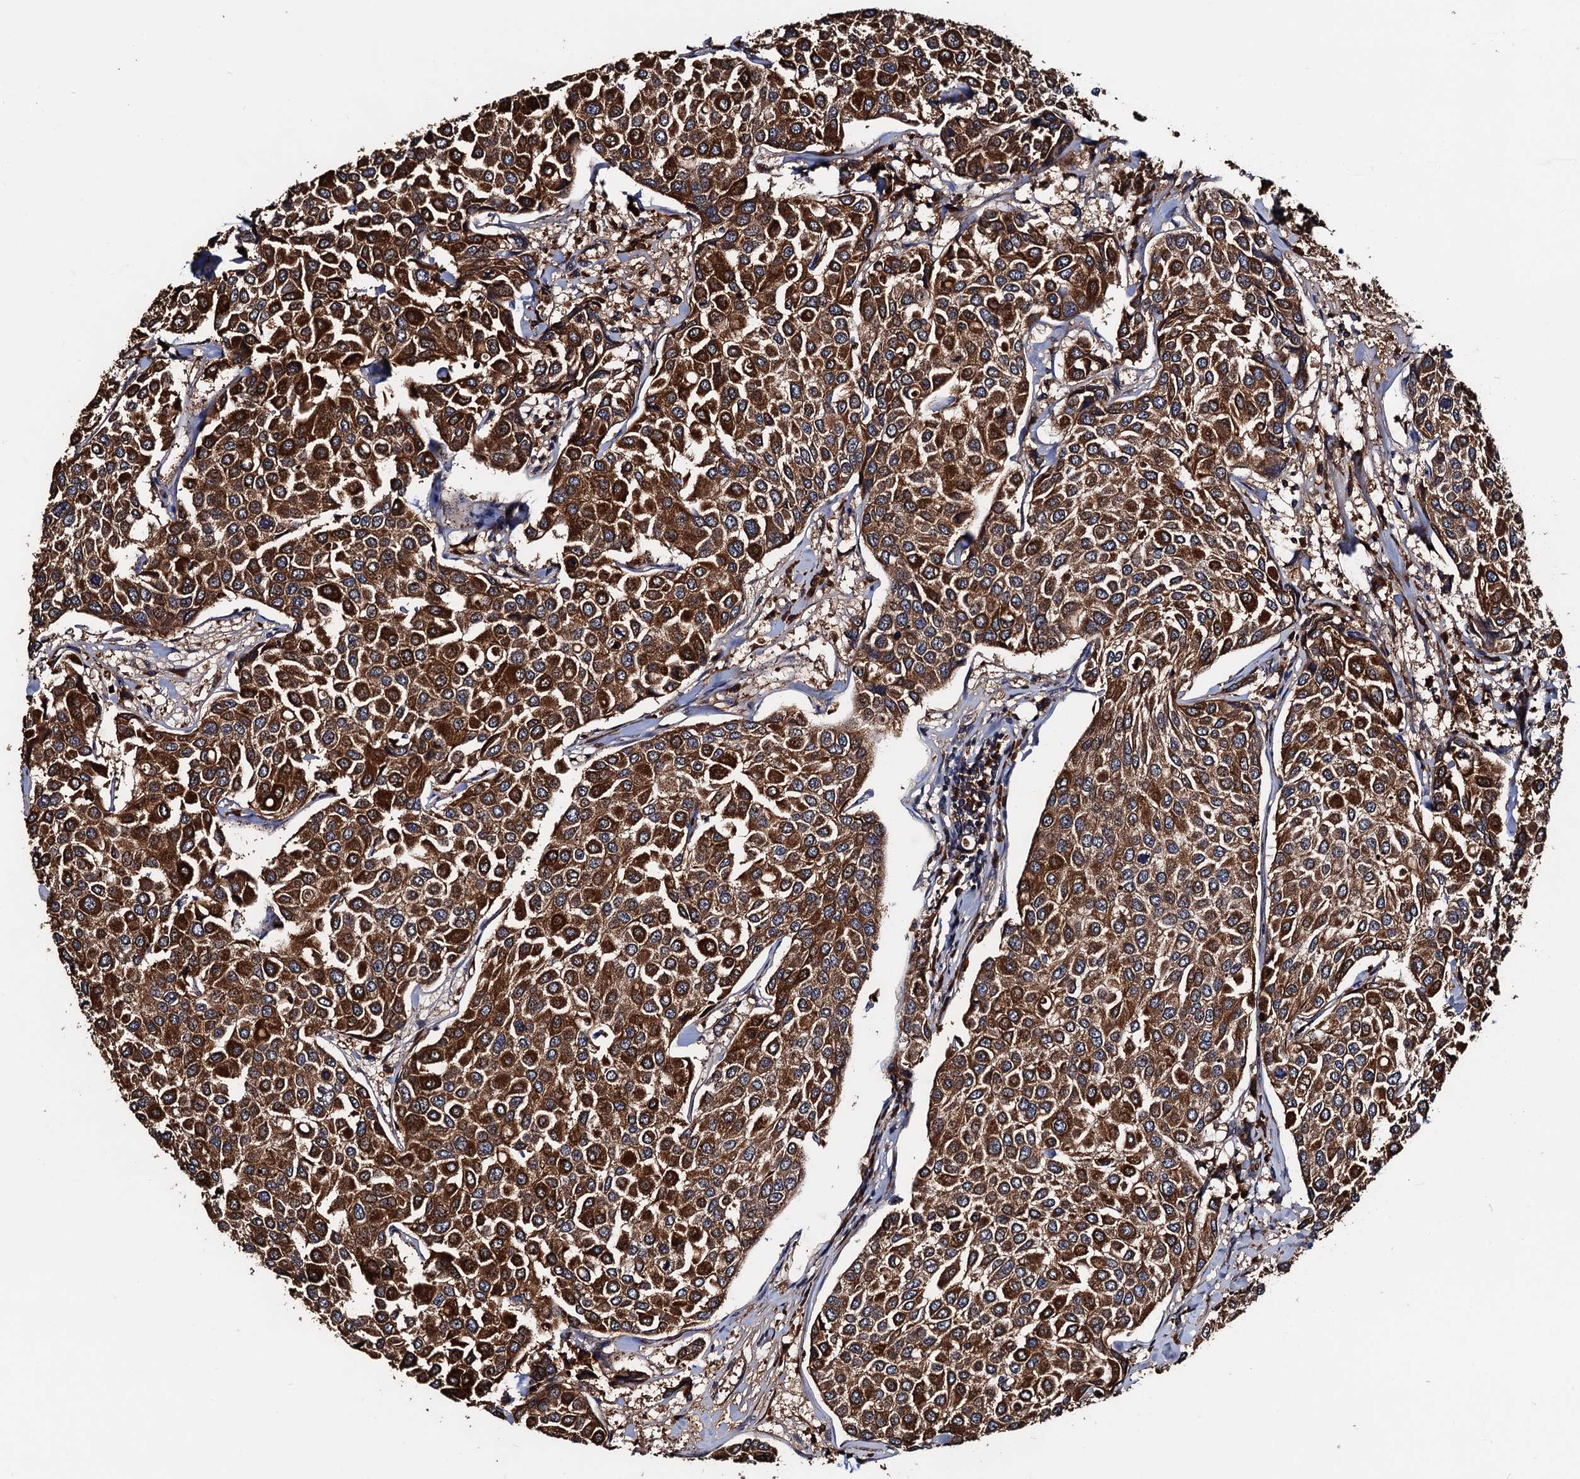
{"staining": {"intensity": "strong", "quantity": ">75%", "location": "cytoplasmic/membranous"}, "tissue": "breast cancer", "cell_type": "Tumor cells", "image_type": "cancer", "snomed": [{"axis": "morphology", "description": "Duct carcinoma"}, {"axis": "topography", "description": "Breast"}], "caption": "Breast cancer (intraductal carcinoma) stained for a protein (brown) demonstrates strong cytoplasmic/membranous positive staining in approximately >75% of tumor cells.", "gene": "RGS11", "patient": {"sex": "female", "age": 55}}